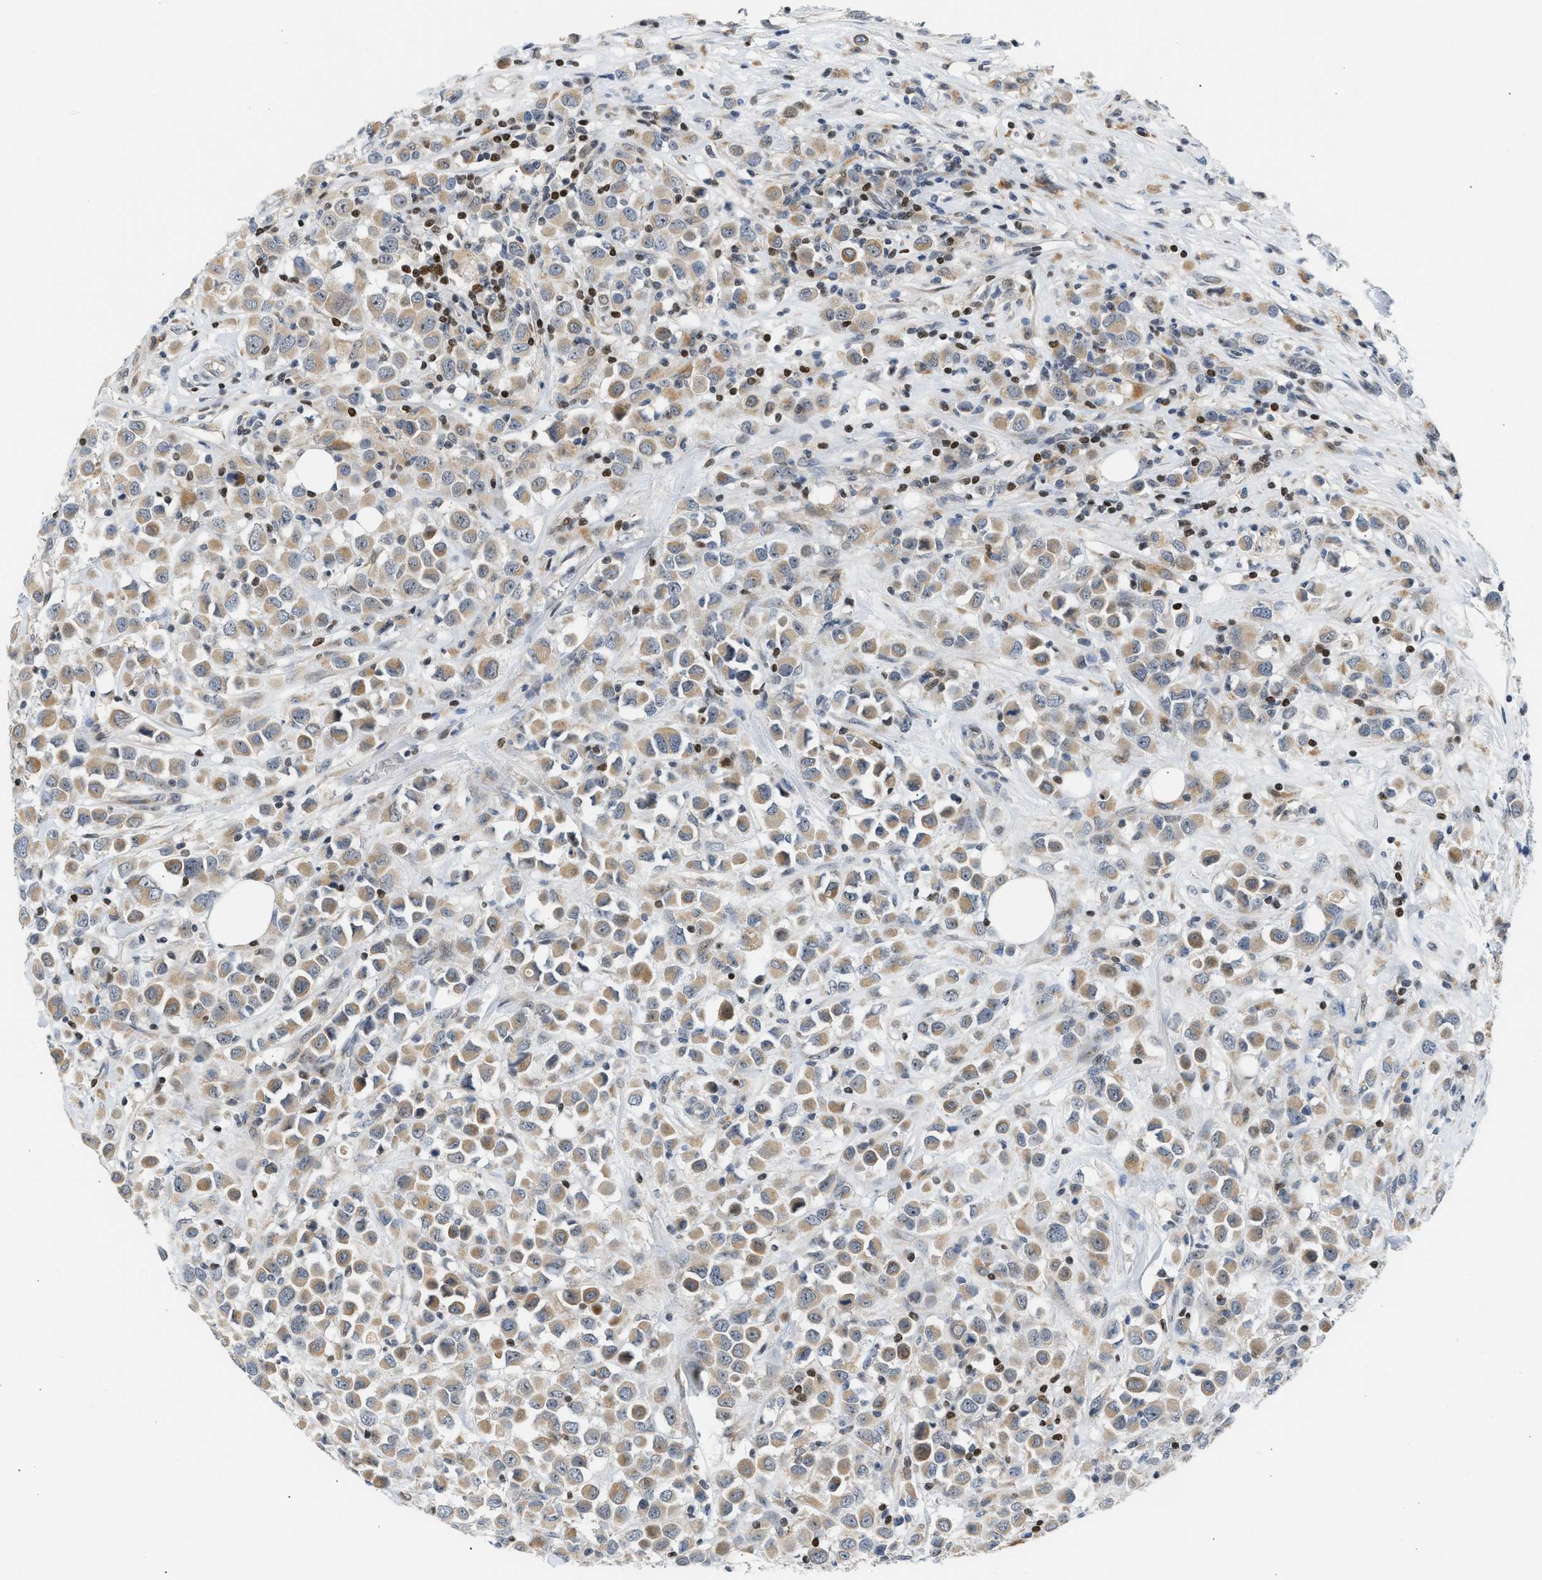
{"staining": {"intensity": "moderate", "quantity": "25%-75%", "location": "cytoplasmic/membranous"}, "tissue": "breast cancer", "cell_type": "Tumor cells", "image_type": "cancer", "snomed": [{"axis": "morphology", "description": "Duct carcinoma"}, {"axis": "topography", "description": "Breast"}], "caption": "High-magnification brightfield microscopy of invasive ductal carcinoma (breast) stained with DAB (brown) and counterstained with hematoxylin (blue). tumor cells exhibit moderate cytoplasmic/membranous expression is identified in approximately25%-75% of cells.", "gene": "NPS", "patient": {"sex": "female", "age": 61}}